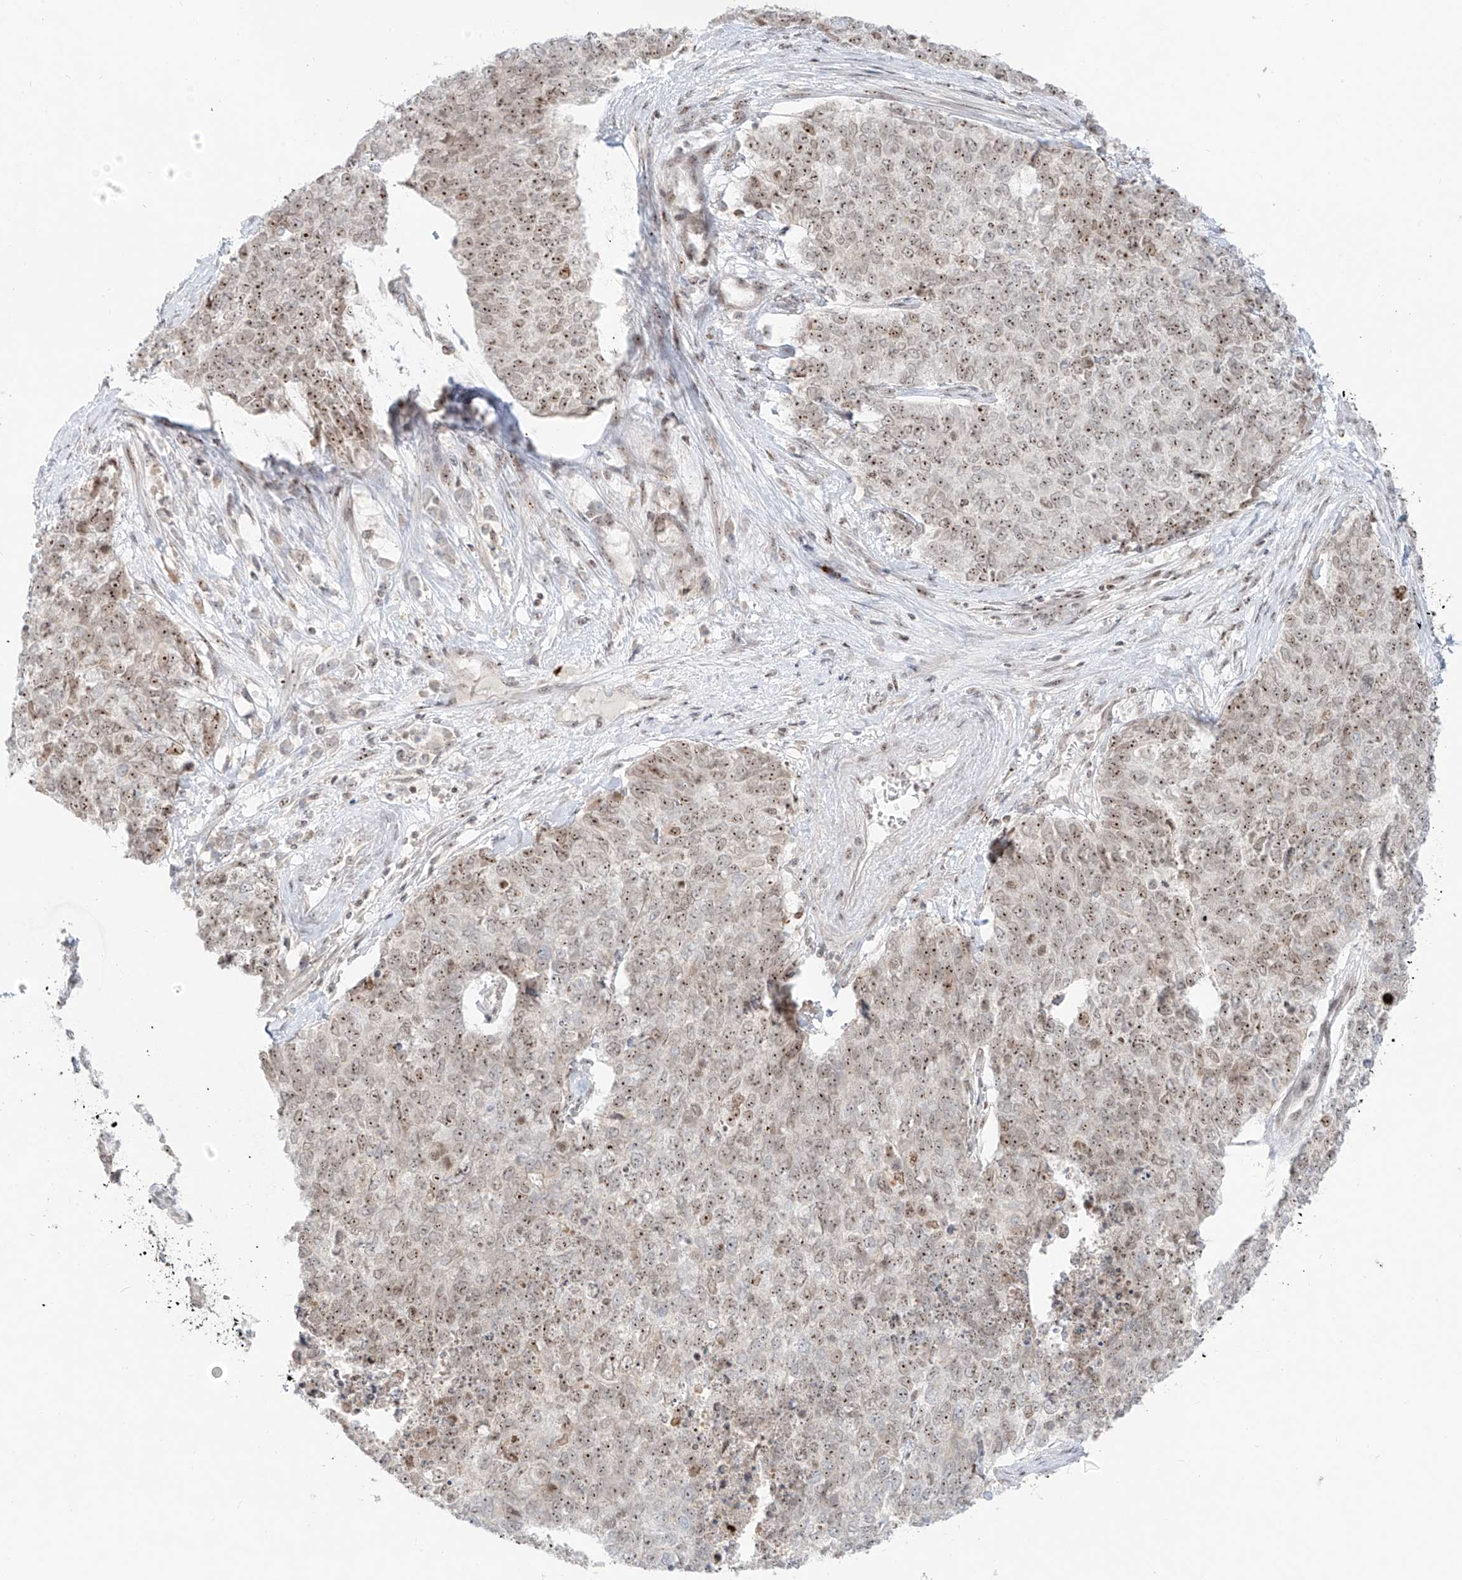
{"staining": {"intensity": "moderate", "quantity": ">75%", "location": "nuclear"}, "tissue": "cervical cancer", "cell_type": "Tumor cells", "image_type": "cancer", "snomed": [{"axis": "morphology", "description": "Squamous cell carcinoma, NOS"}, {"axis": "topography", "description": "Cervix"}], "caption": "A photomicrograph of cervical cancer (squamous cell carcinoma) stained for a protein exhibits moderate nuclear brown staining in tumor cells. (DAB (3,3'-diaminobenzidine) IHC, brown staining for protein, blue staining for nuclei).", "gene": "ZNF512", "patient": {"sex": "female", "age": 63}}